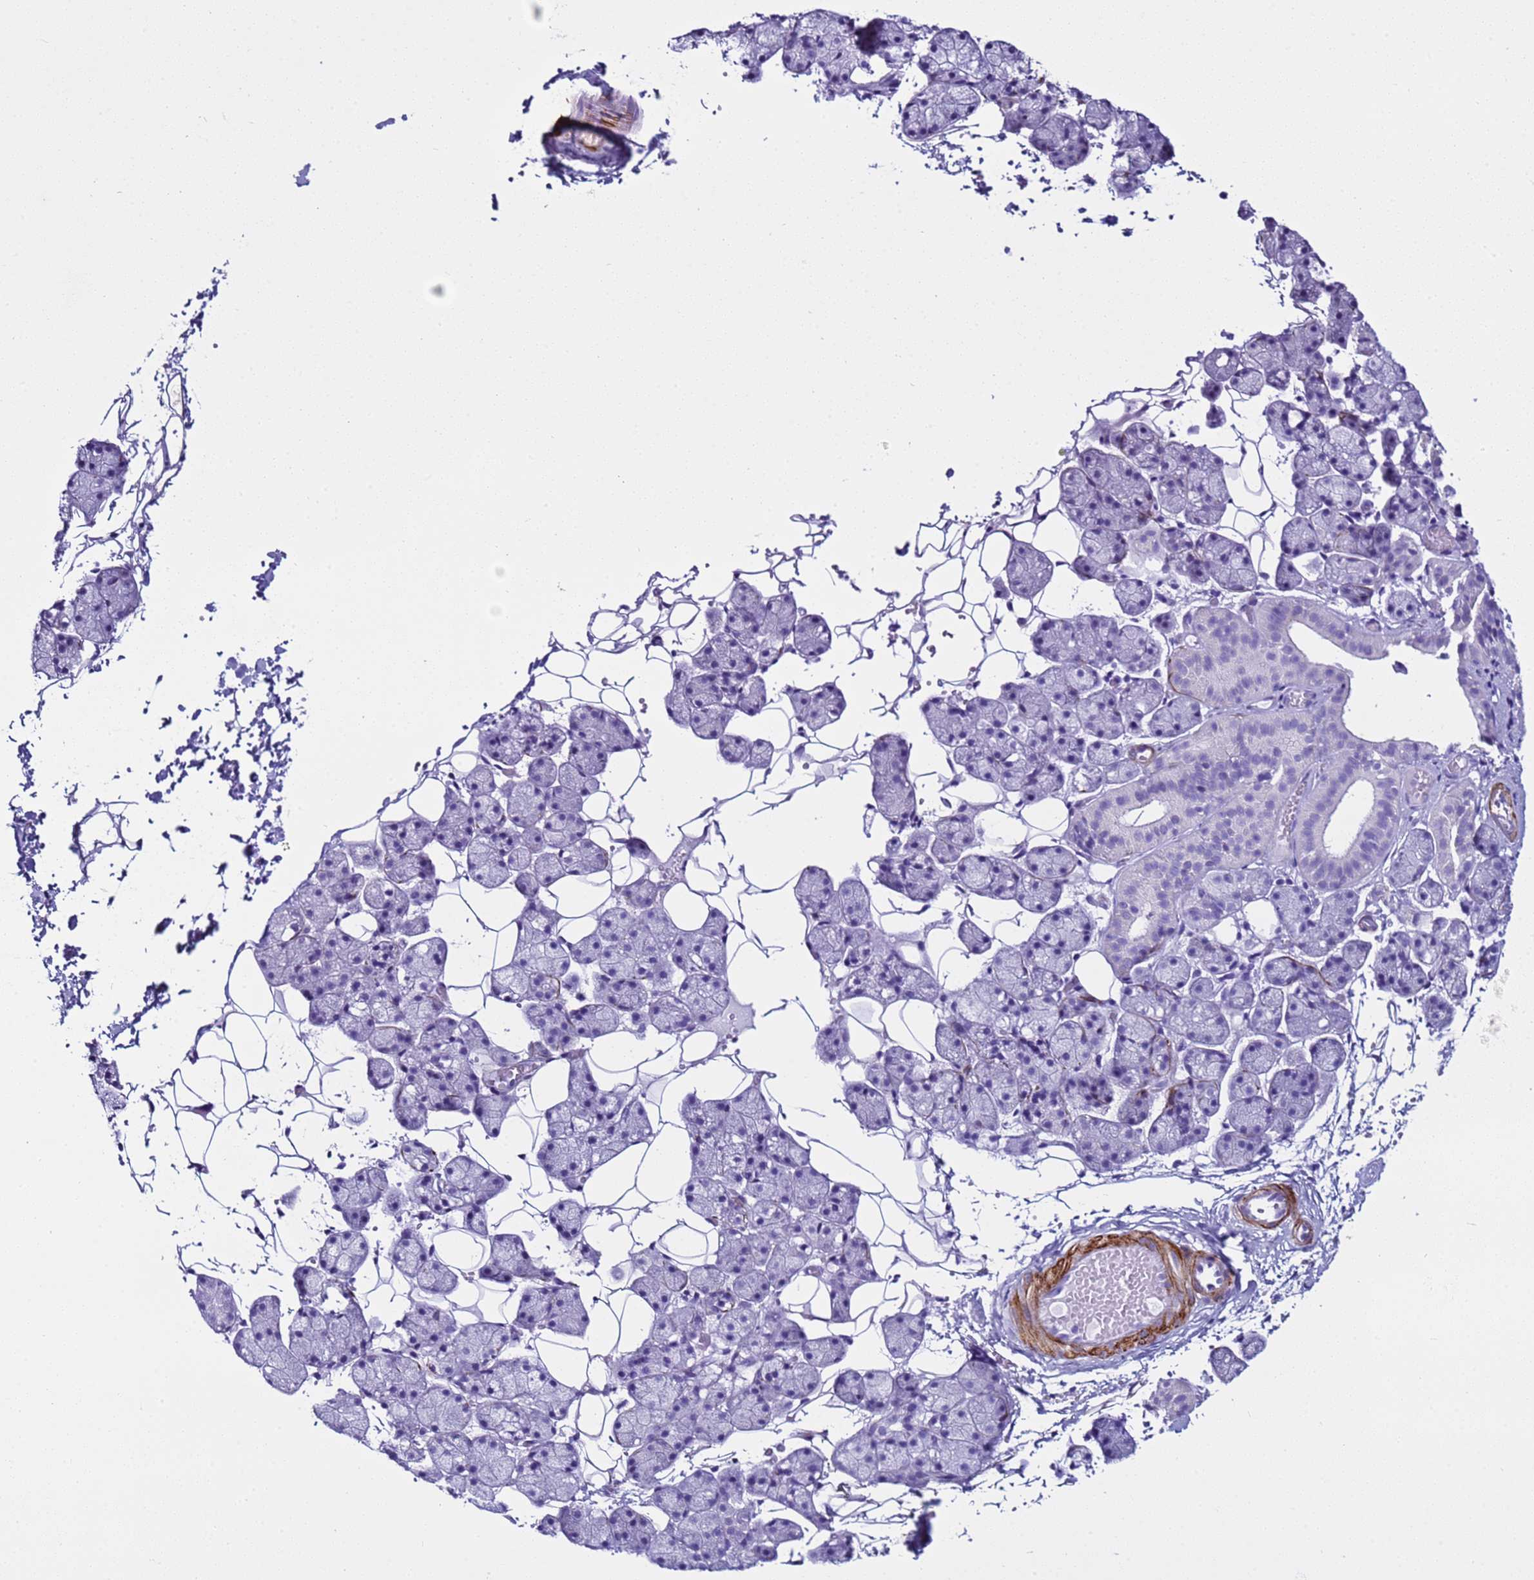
{"staining": {"intensity": "negative", "quantity": "none", "location": "none"}, "tissue": "salivary gland", "cell_type": "Glandular cells", "image_type": "normal", "snomed": [{"axis": "morphology", "description": "Normal tissue, NOS"}, {"axis": "topography", "description": "Salivary gland"}], "caption": "Immunohistochemistry (IHC) of normal human salivary gland exhibits no expression in glandular cells.", "gene": "LCMT1", "patient": {"sex": "female", "age": 33}}